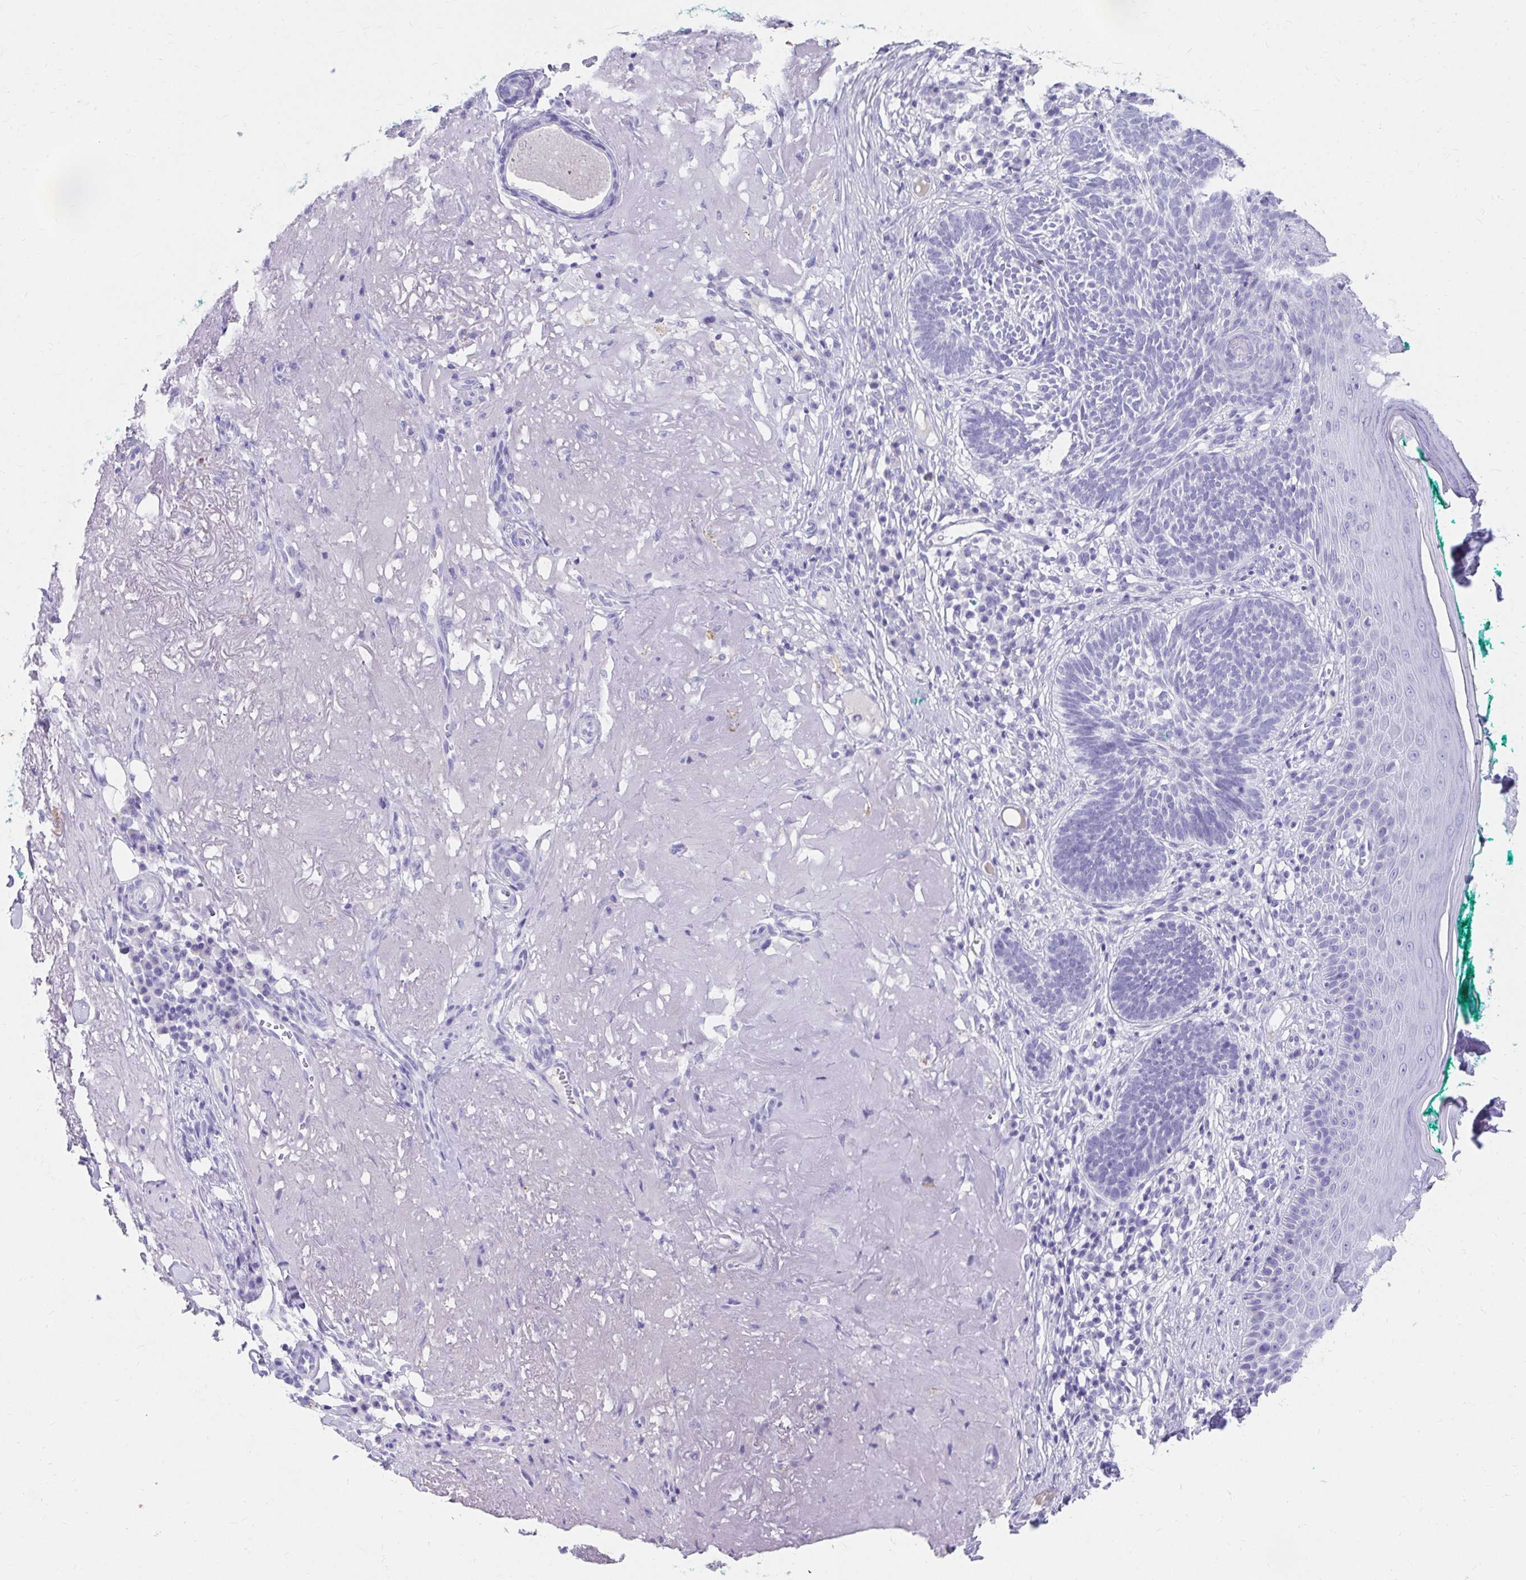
{"staining": {"intensity": "negative", "quantity": "none", "location": "none"}, "tissue": "skin cancer", "cell_type": "Tumor cells", "image_type": "cancer", "snomed": [{"axis": "morphology", "description": "Basal cell carcinoma"}, {"axis": "topography", "description": "Skin"}, {"axis": "topography", "description": "Skin of face"}], "caption": "IHC image of neoplastic tissue: human basal cell carcinoma (skin) stained with DAB demonstrates no significant protein expression in tumor cells. (Immunohistochemistry, brightfield microscopy, high magnification).", "gene": "DPEP3", "patient": {"sex": "female", "age": 80}}